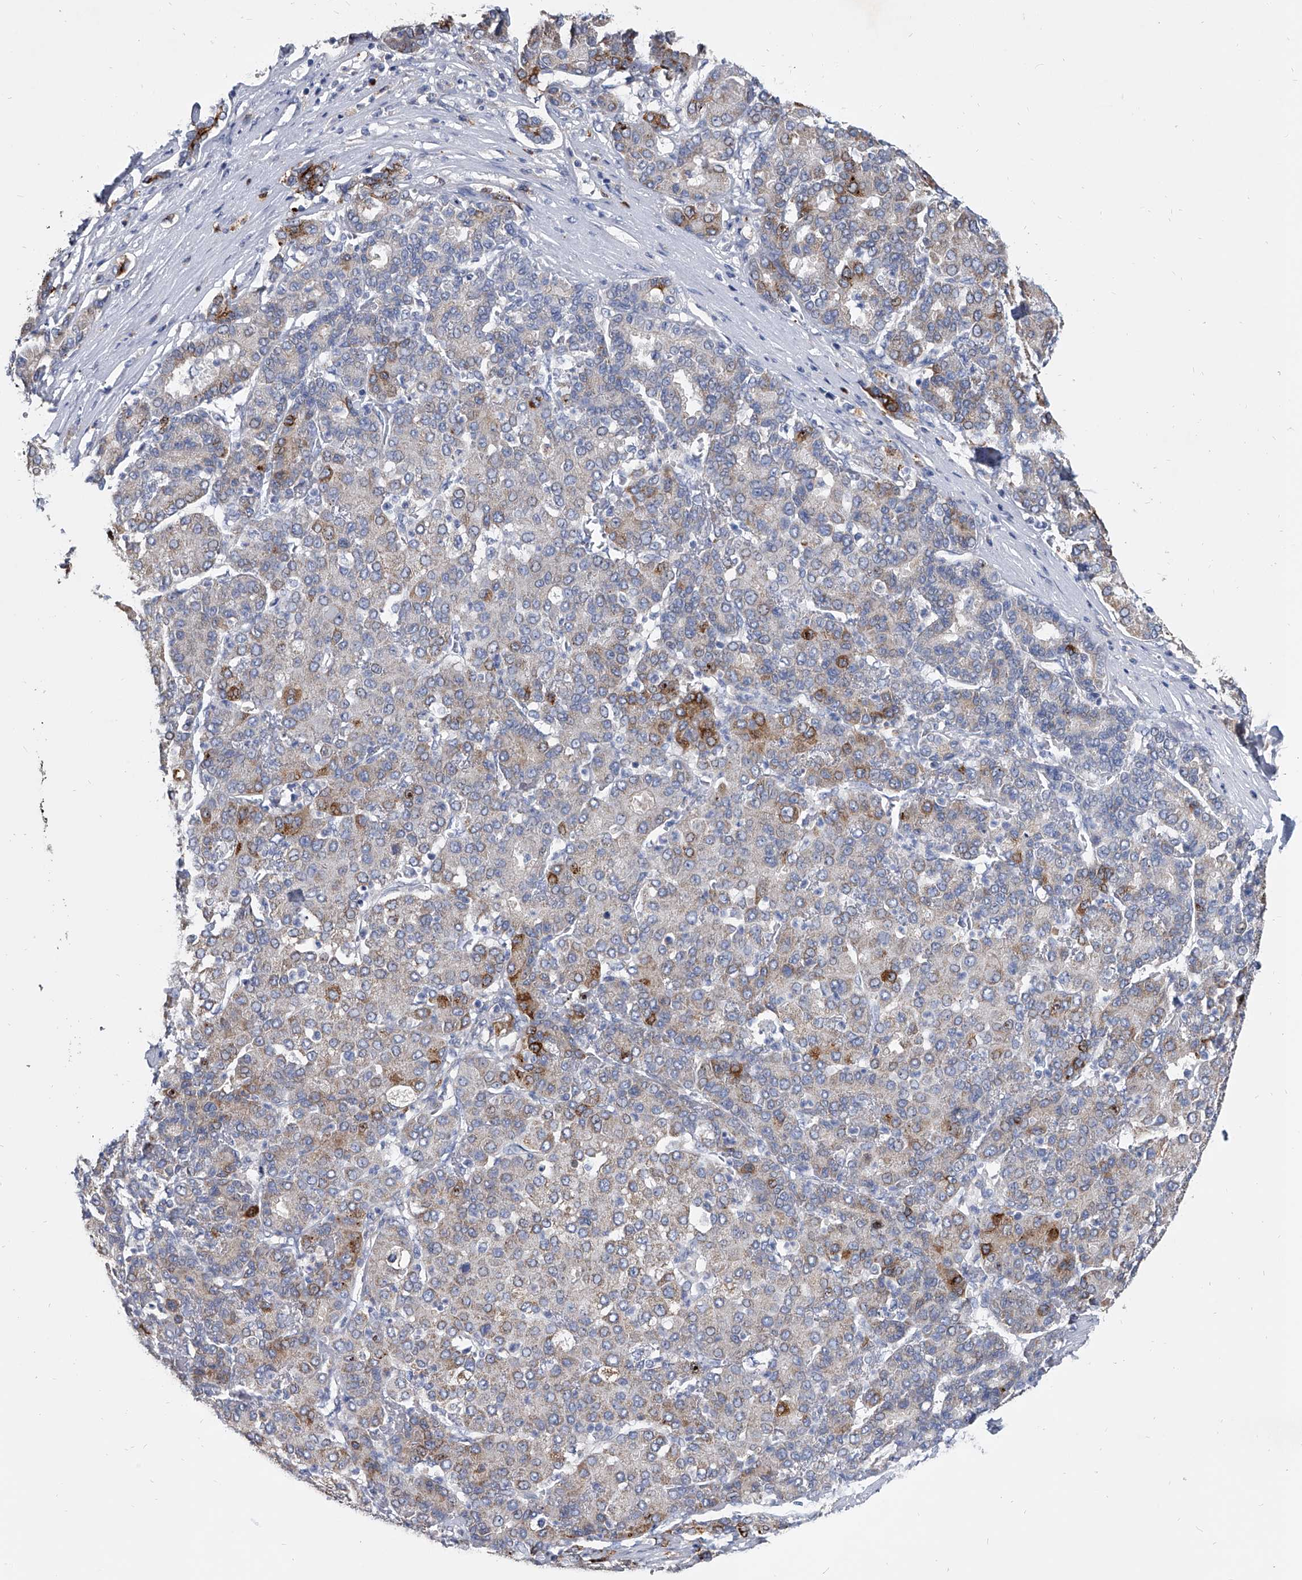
{"staining": {"intensity": "moderate", "quantity": "<25%", "location": "cytoplasmic/membranous"}, "tissue": "liver cancer", "cell_type": "Tumor cells", "image_type": "cancer", "snomed": [{"axis": "morphology", "description": "Carcinoma, Hepatocellular, NOS"}, {"axis": "topography", "description": "Liver"}], "caption": "The image demonstrates staining of hepatocellular carcinoma (liver), revealing moderate cytoplasmic/membranous protein staining (brown color) within tumor cells.", "gene": "SPP1", "patient": {"sex": "male", "age": 65}}